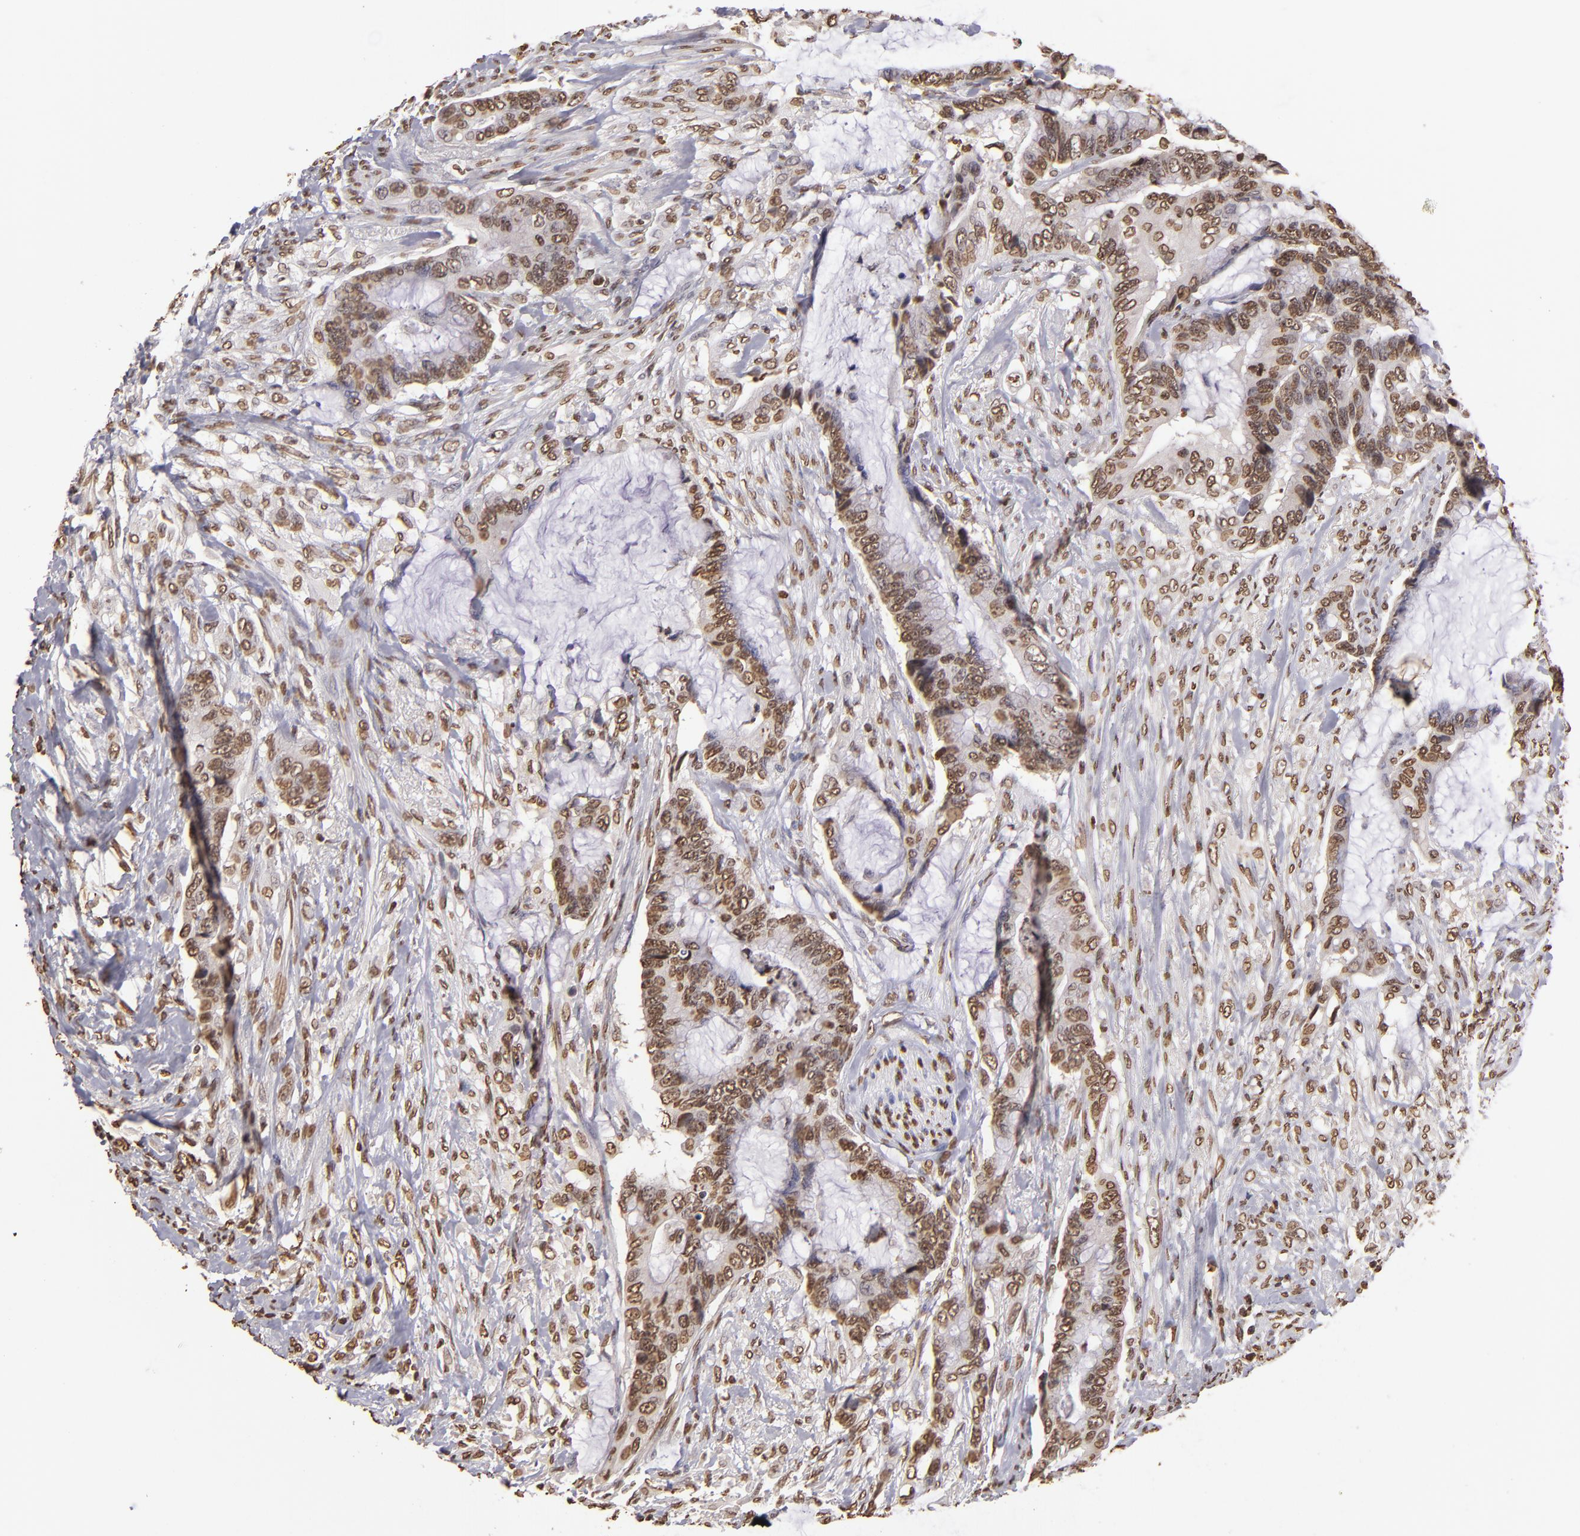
{"staining": {"intensity": "moderate", "quantity": ">75%", "location": "nuclear"}, "tissue": "colorectal cancer", "cell_type": "Tumor cells", "image_type": "cancer", "snomed": [{"axis": "morphology", "description": "Adenocarcinoma, NOS"}, {"axis": "topography", "description": "Rectum"}], "caption": "Moderate nuclear expression for a protein is appreciated in about >75% of tumor cells of colorectal cancer using IHC.", "gene": "LBX1", "patient": {"sex": "female", "age": 59}}